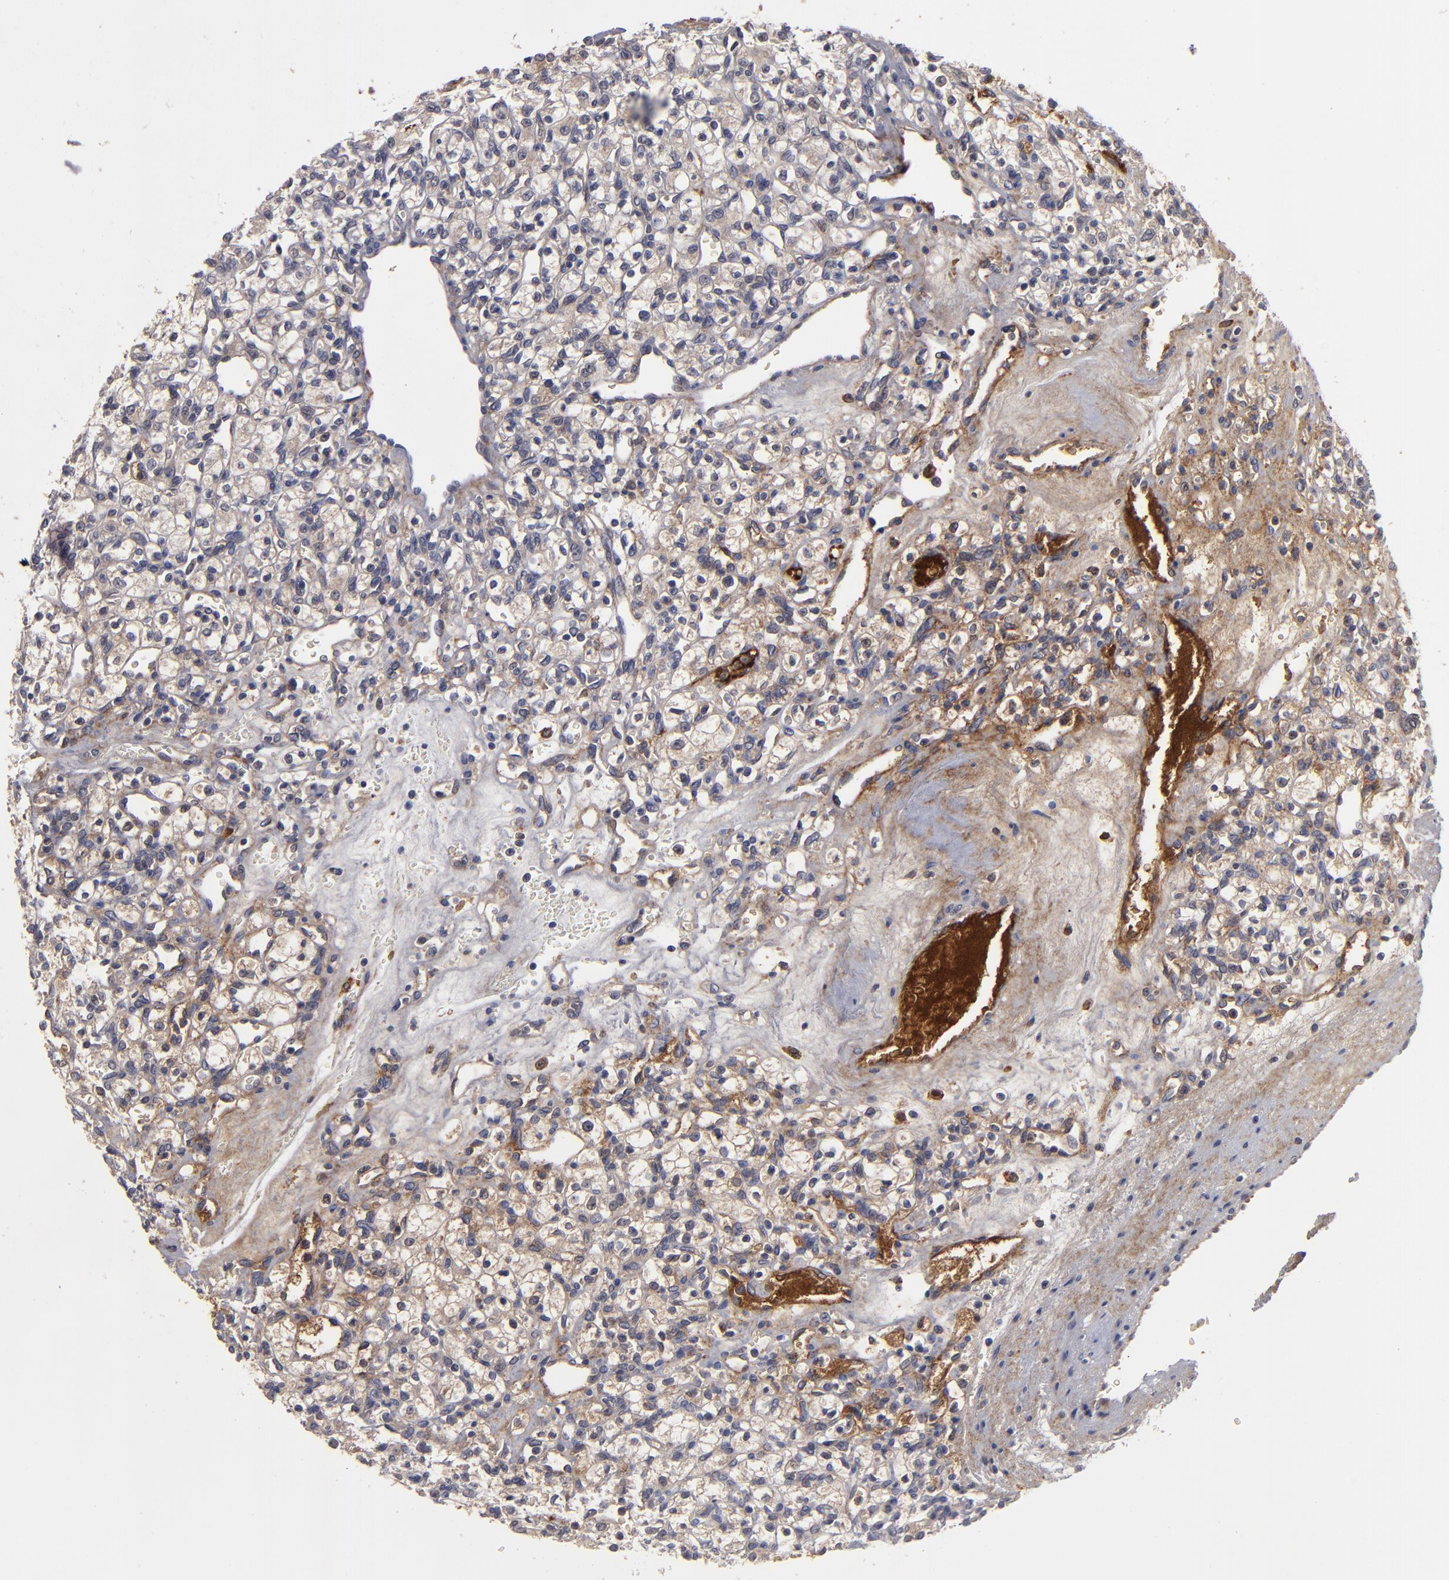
{"staining": {"intensity": "weak", "quantity": ">75%", "location": "cytoplasmic/membranous"}, "tissue": "renal cancer", "cell_type": "Tumor cells", "image_type": "cancer", "snomed": [{"axis": "morphology", "description": "Adenocarcinoma, NOS"}, {"axis": "topography", "description": "Kidney"}], "caption": "Weak cytoplasmic/membranous staining for a protein is identified in about >75% of tumor cells of renal cancer using immunohistochemistry (IHC).", "gene": "EXD2", "patient": {"sex": "female", "age": 62}}